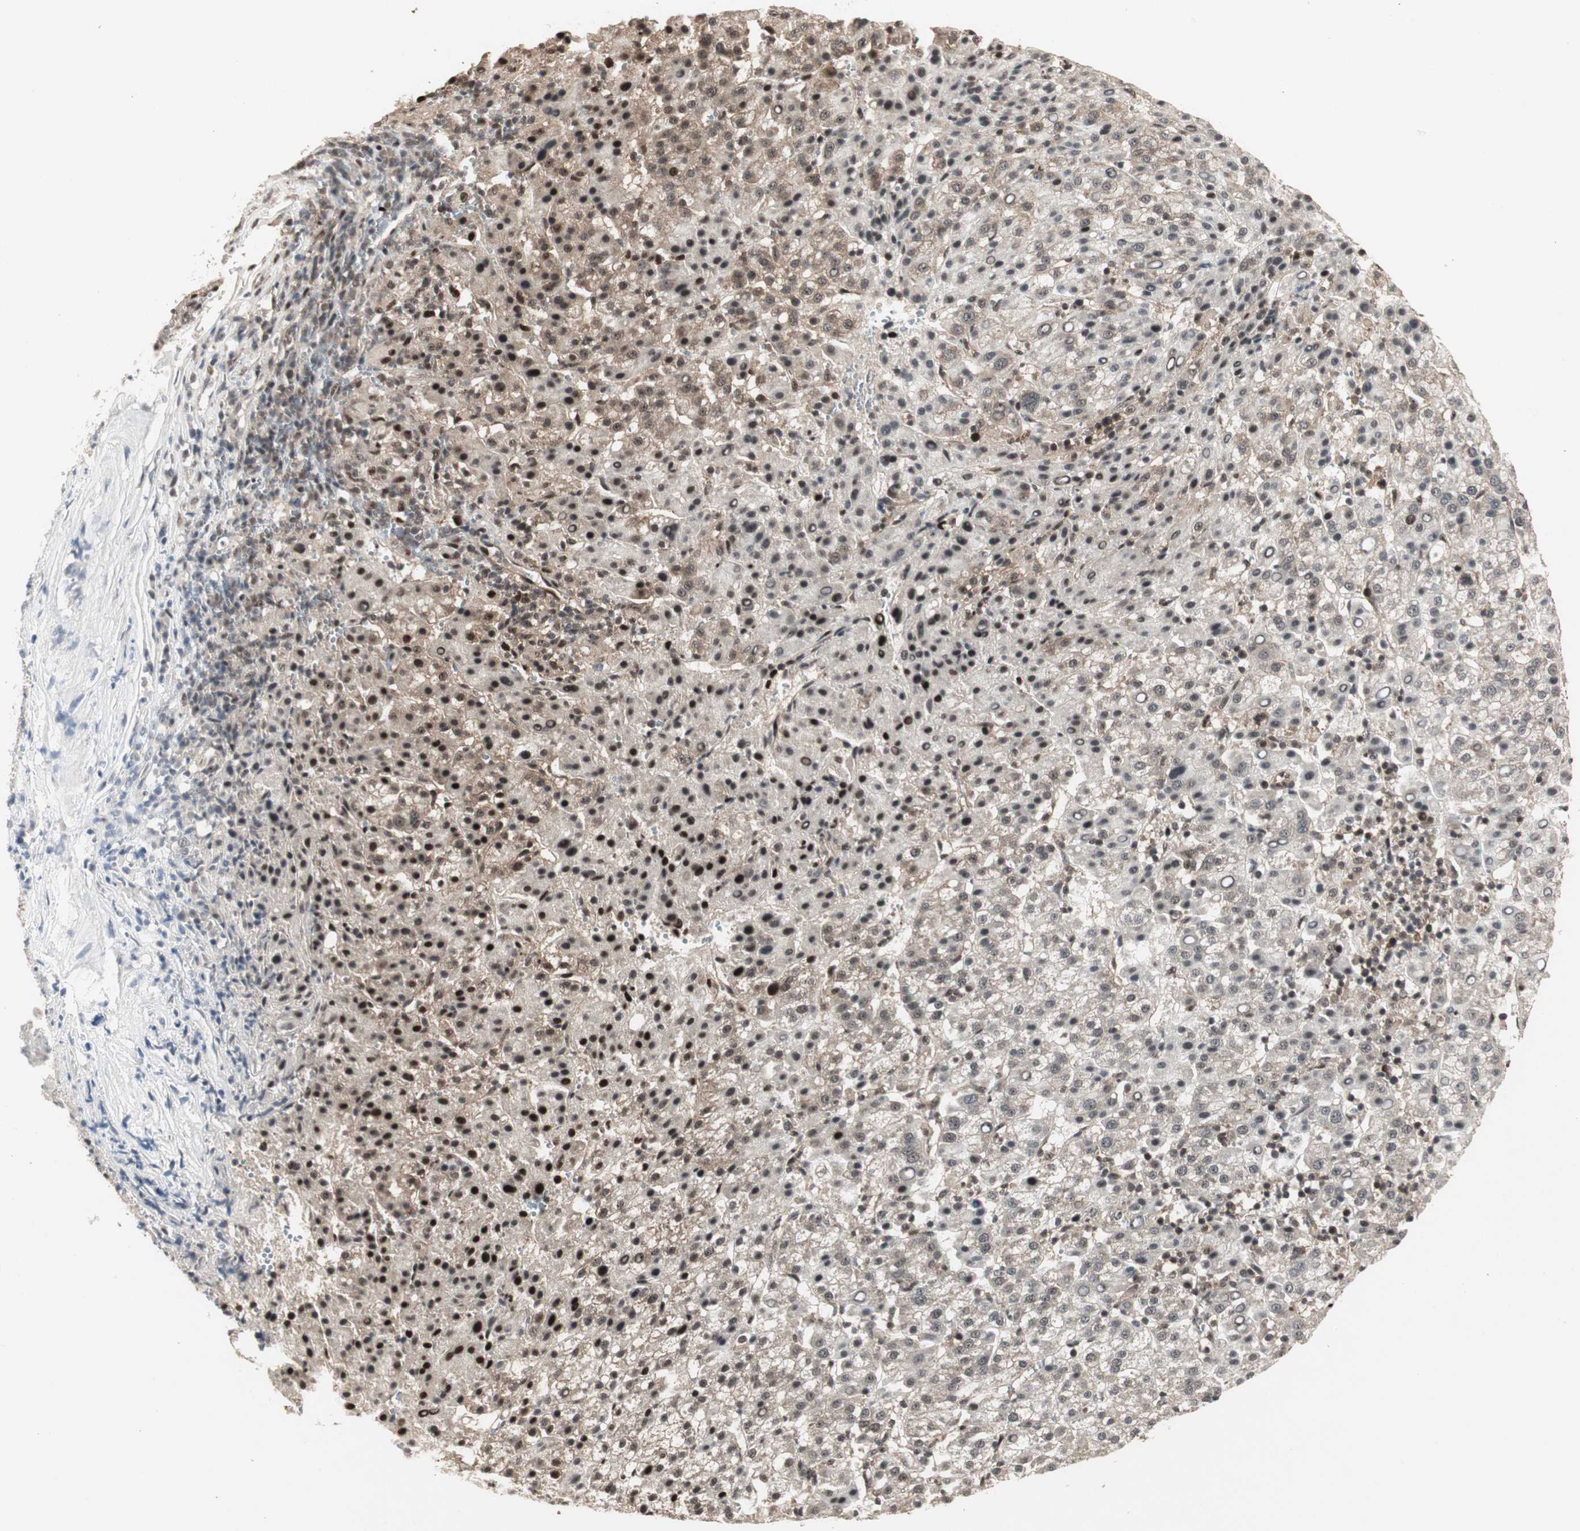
{"staining": {"intensity": "weak", "quantity": "<25%", "location": "cytoplasmic/membranous,nuclear"}, "tissue": "liver cancer", "cell_type": "Tumor cells", "image_type": "cancer", "snomed": [{"axis": "morphology", "description": "Carcinoma, Hepatocellular, NOS"}, {"axis": "topography", "description": "Liver"}], "caption": "The histopathology image displays no staining of tumor cells in liver hepatocellular carcinoma. The staining is performed using DAB (3,3'-diaminobenzidine) brown chromogen with nuclei counter-stained in using hematoxylin.", "gene": "CSNK2B", "patient": {"sex": "female", "age": 58}}